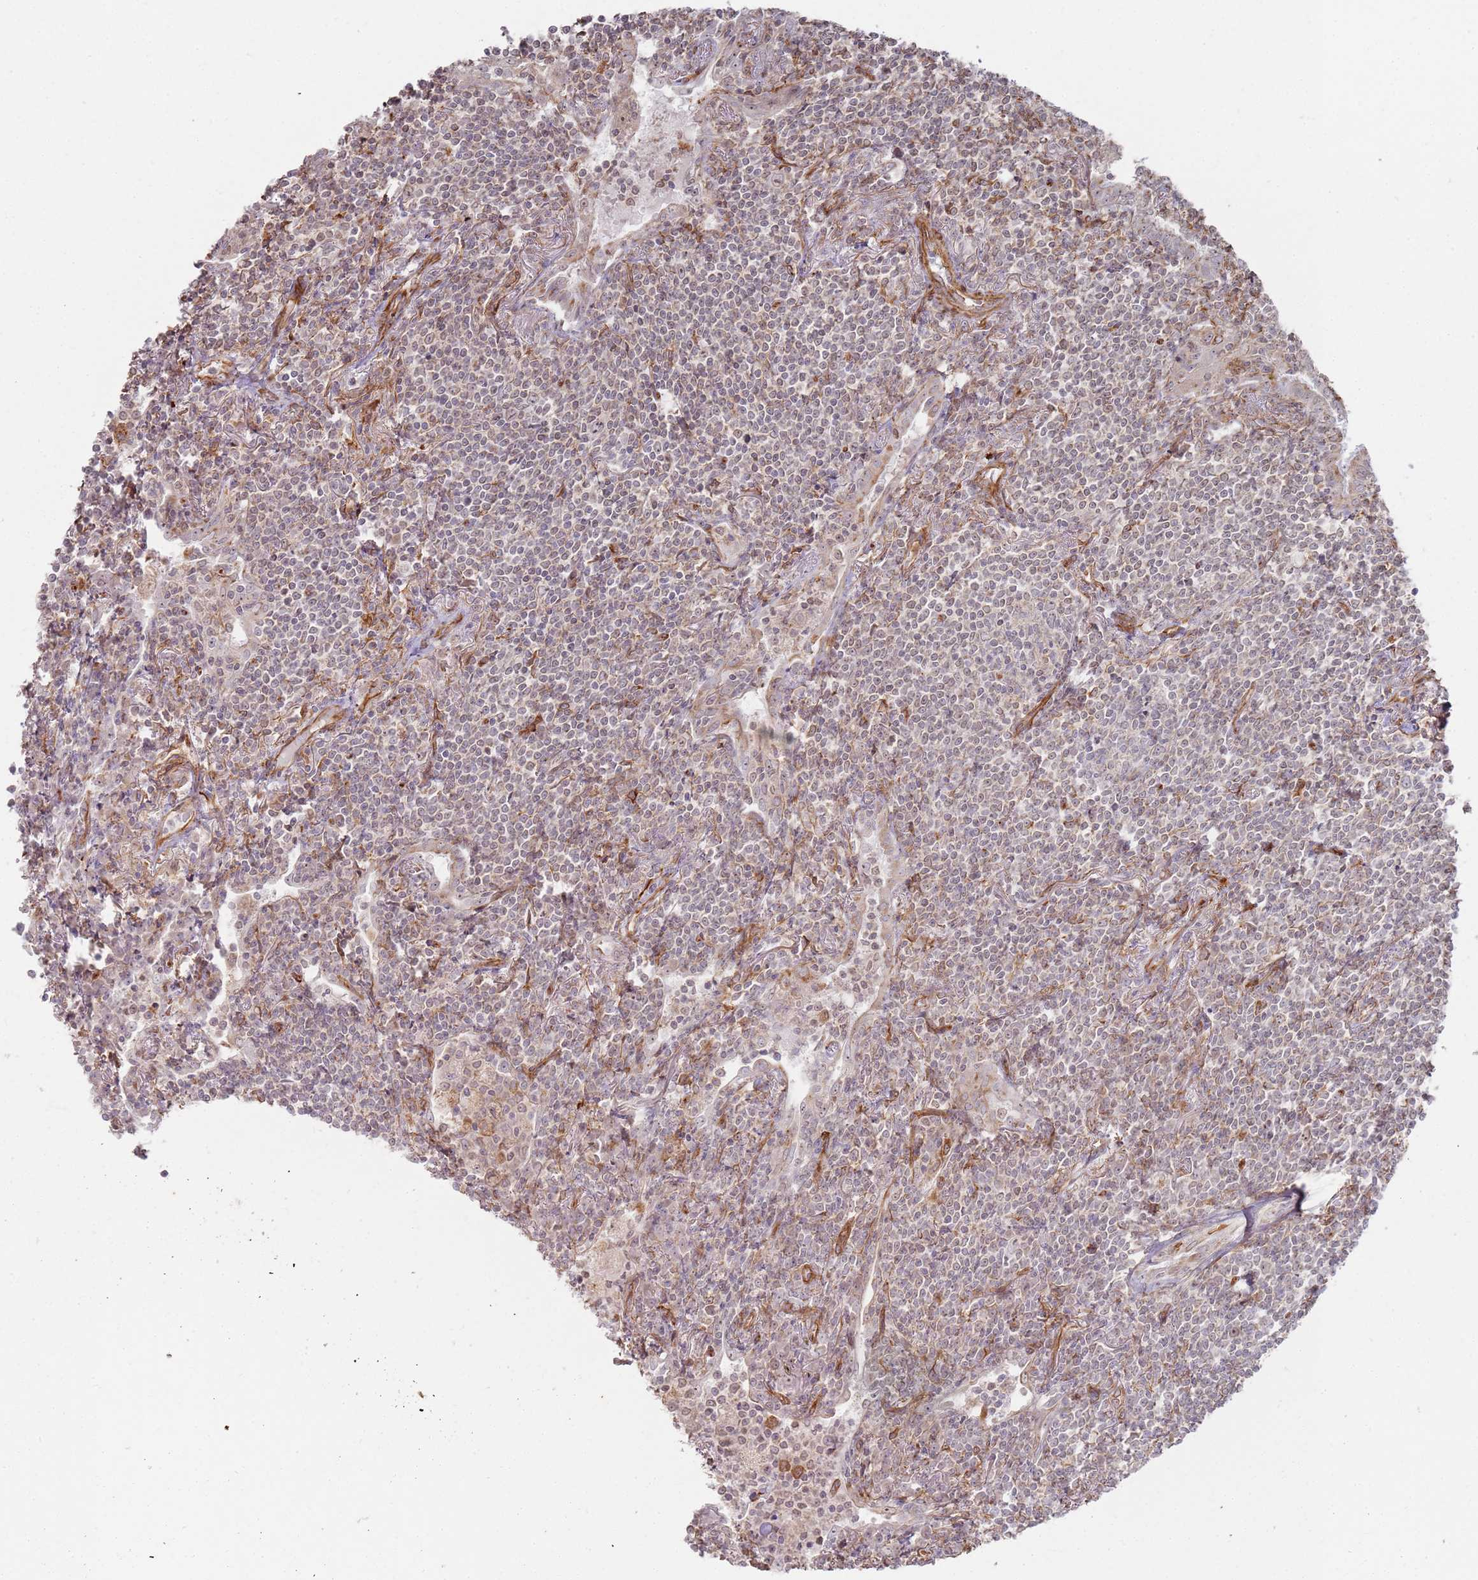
{"staining": {"intensity": "negative", "quantity": "none", "location": "none"}, "tissue": "lymphoma", "cell_type": "Tumor cells", "image_type": "cancer", "snomed": [{"axis": "morphology", "description": "Malignant lymphoma, non-Hodgkin's type, Low grade"}, {"axis": "topography", "description": "Lung"}], "caption": "The photomicrograph reveals no staining of tumor cells in lymphoma. (DAB (3,3'-diaminobenzidine) IHC with hematoxylin counter stain).", "gene": "PHF21A", "patient": {"sex": "female", "age": 71}}